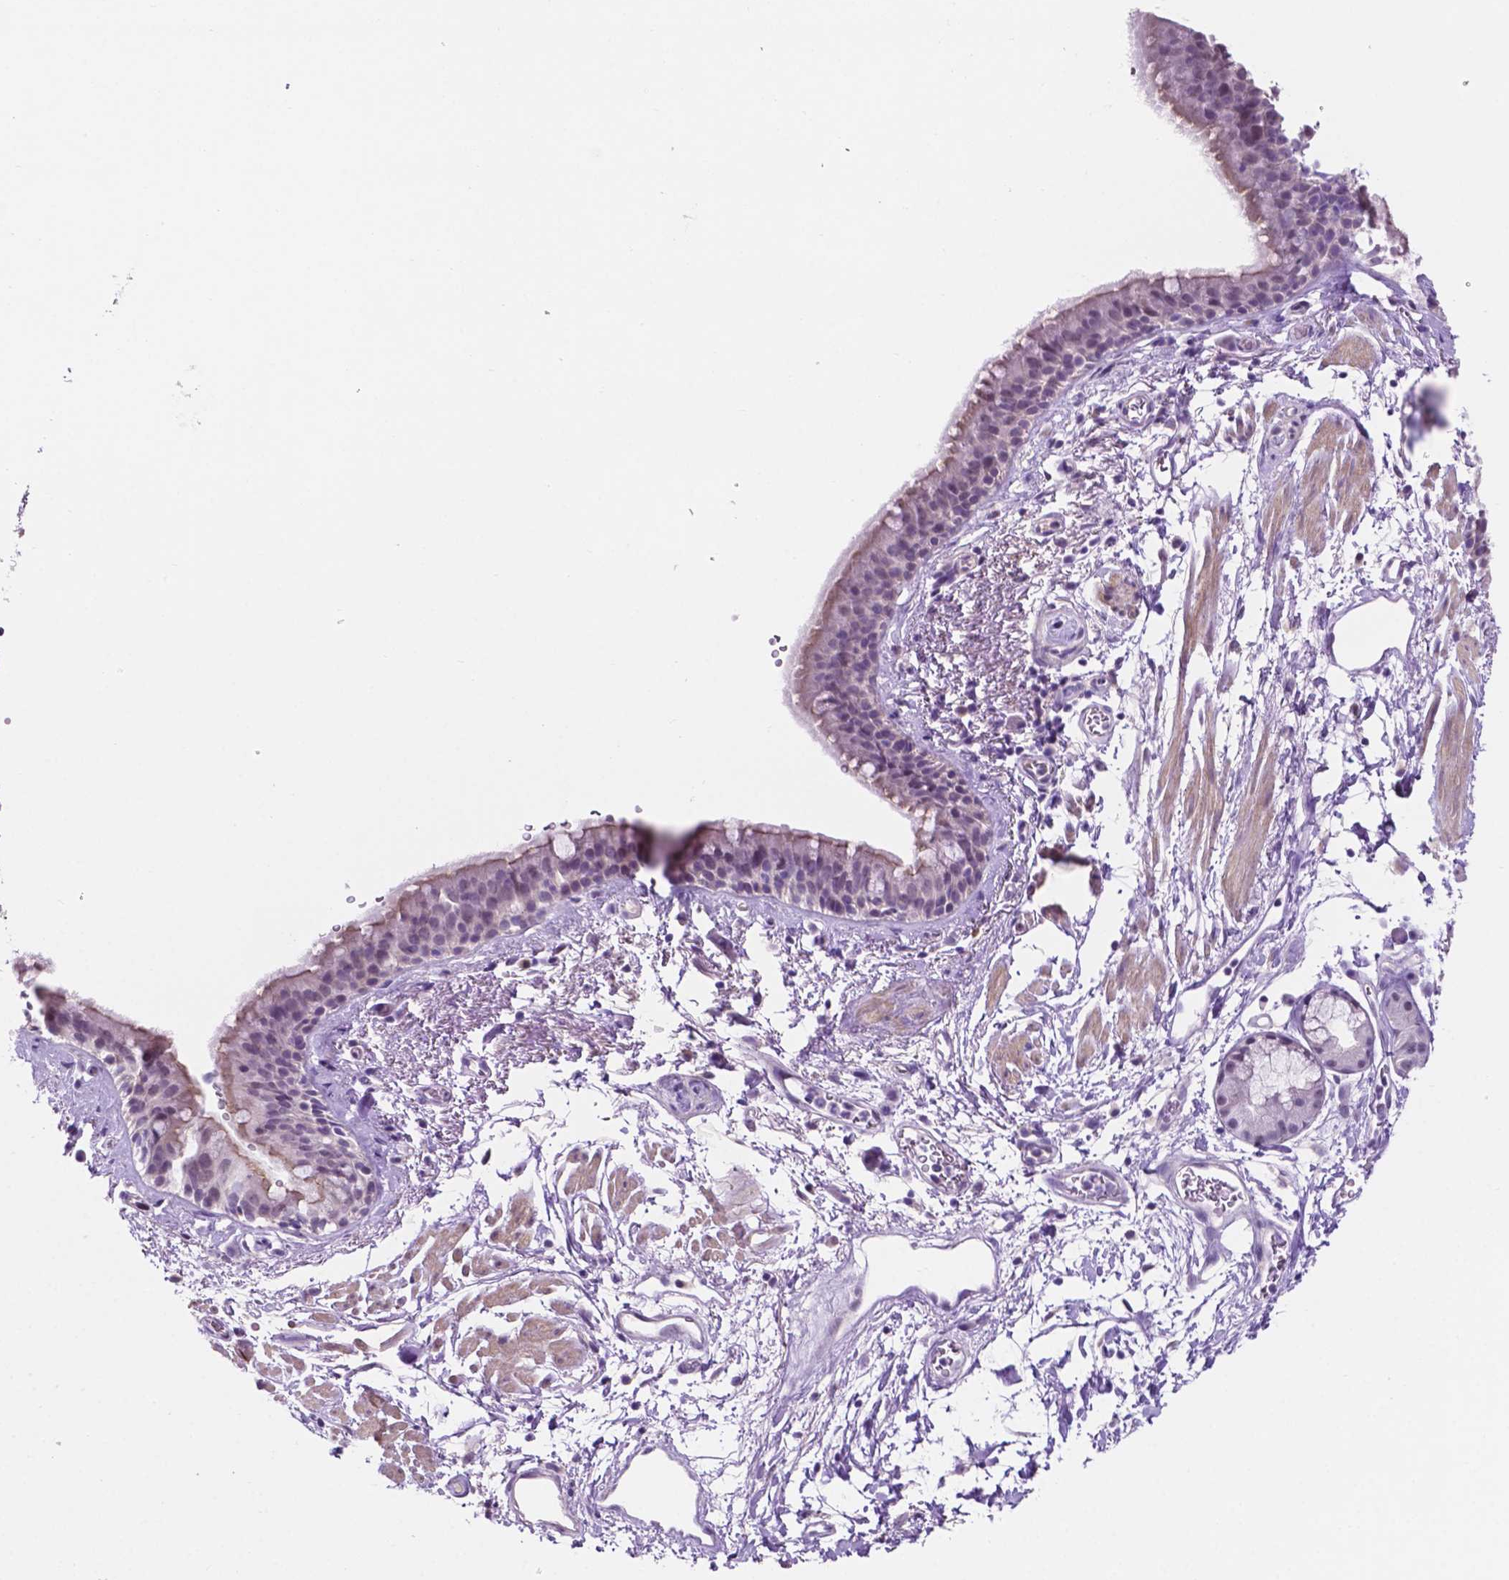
{"staining": {"intensity": "weak", "quantity": "25%-75%", "location": "cytoplasmic/membranous"}, "tissue": "bronchus", "cell_type": "Respiratory epithelial cells", "image_type": "normal", "snomed": [{"axis": "morphology", "description": "Normal tissue, NOS"}, {"axis": "topography", "description": "Cartilage tissue"}, {"axis": "topography", "description": "Bronchus"}], "caption": "Weak cytoplasmic/membranous positivity is appreciated in approximately 25%-75% of respiratory epithelial cells in unremarkable bronchus. The protein of interest is stained brown, and the nuclei are stained in blue (DAB IHC with brightfield microscopy, high magnification).", "gene": "ACY3", "patient": {"sex": "male", "age": 58}}